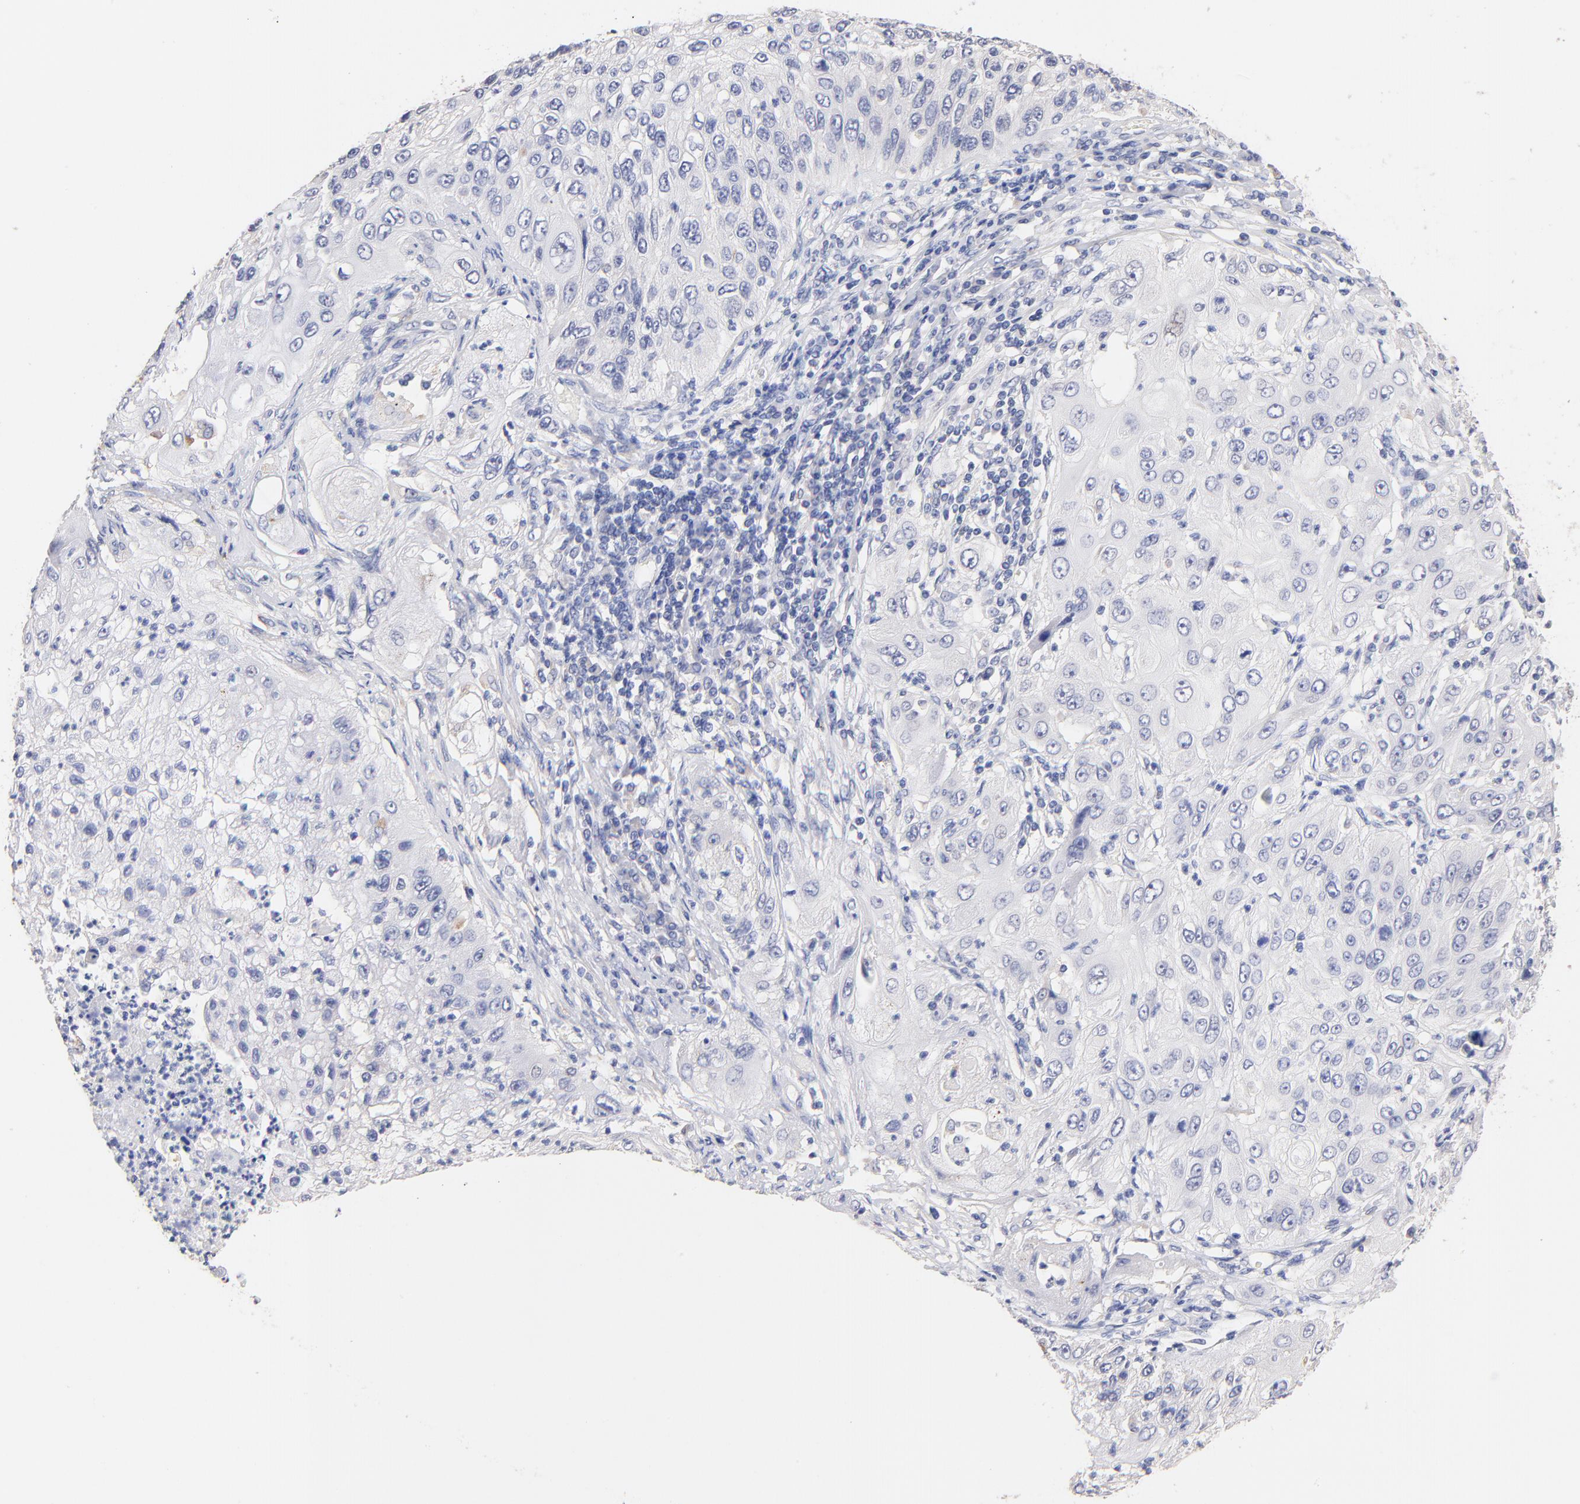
{"staining": {"intensity": "negative", "quantity": "none", "location": "none"}, "tissue": "lung cancer", "cell_type": "Tumor cells", "image_type": "cancer", "snomed": [{"axis": "morphology", "description": "Inflammation, NOS"}, {"axis": "morphology", "description": "Squamous cell carcinoma, NOS"}, {"axis": "topography", "description": "Lymph node"}, {"axis": "topography", "description": "Soft tissue"}, {"axis": "topography", "description": "Lung"}], "caption": "High magnification brightfield microscopy of lung cancer stained with DAB (3,3'-diaminobenzidine) (brown) and counterstained with hematoxylin (blue): tumor cells show no significant staining. (Brightfield microscopy of DAB (3,3'-diaminobenzidine) immunohistochemistry at high magnification).", "gene": "RIBC2", "patient": {"sex": "male", "age": 66}}